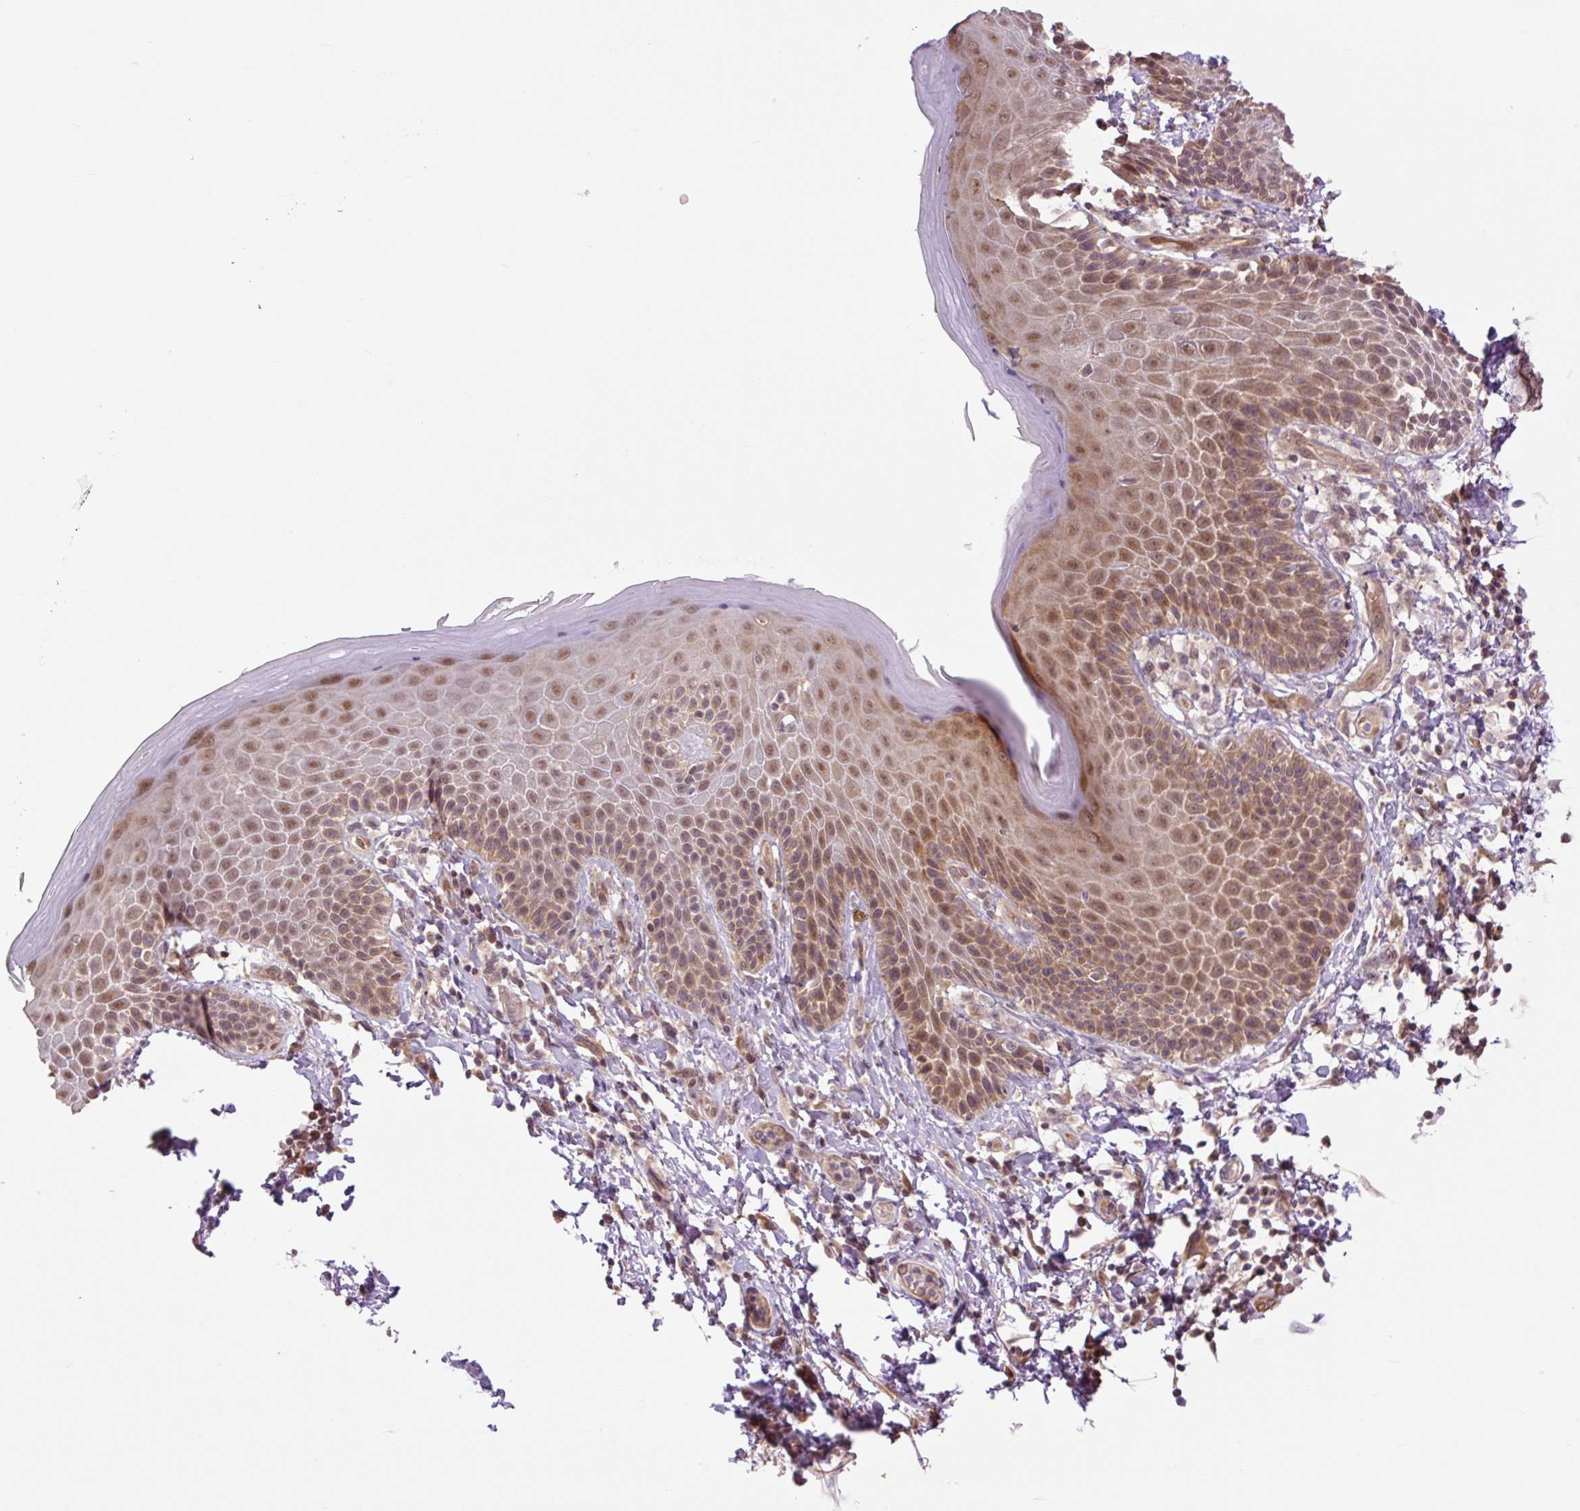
{"staining": {"intensity": "moderate", "quantity": "25%-75%", "location": "cytoplasmic/membranous,nuclear"}, "tissue": "skin", "cell_type": "Epidermal cells", "image_type": "normal", "snomed": [{"axis": "morphology", "description": "Normal tissue, NOS"}, {"axis": "topography", "description": "Peripheral nerve tissue"}], "caption": "Human skin stained with a brown dye exhibits moderate cytoplasmic/membranous,nuclear positive positivity in approximately 25%-75% of epidermal cells.", "gene": "TPT1", "patient": {"sex": "male", "age": 51}}